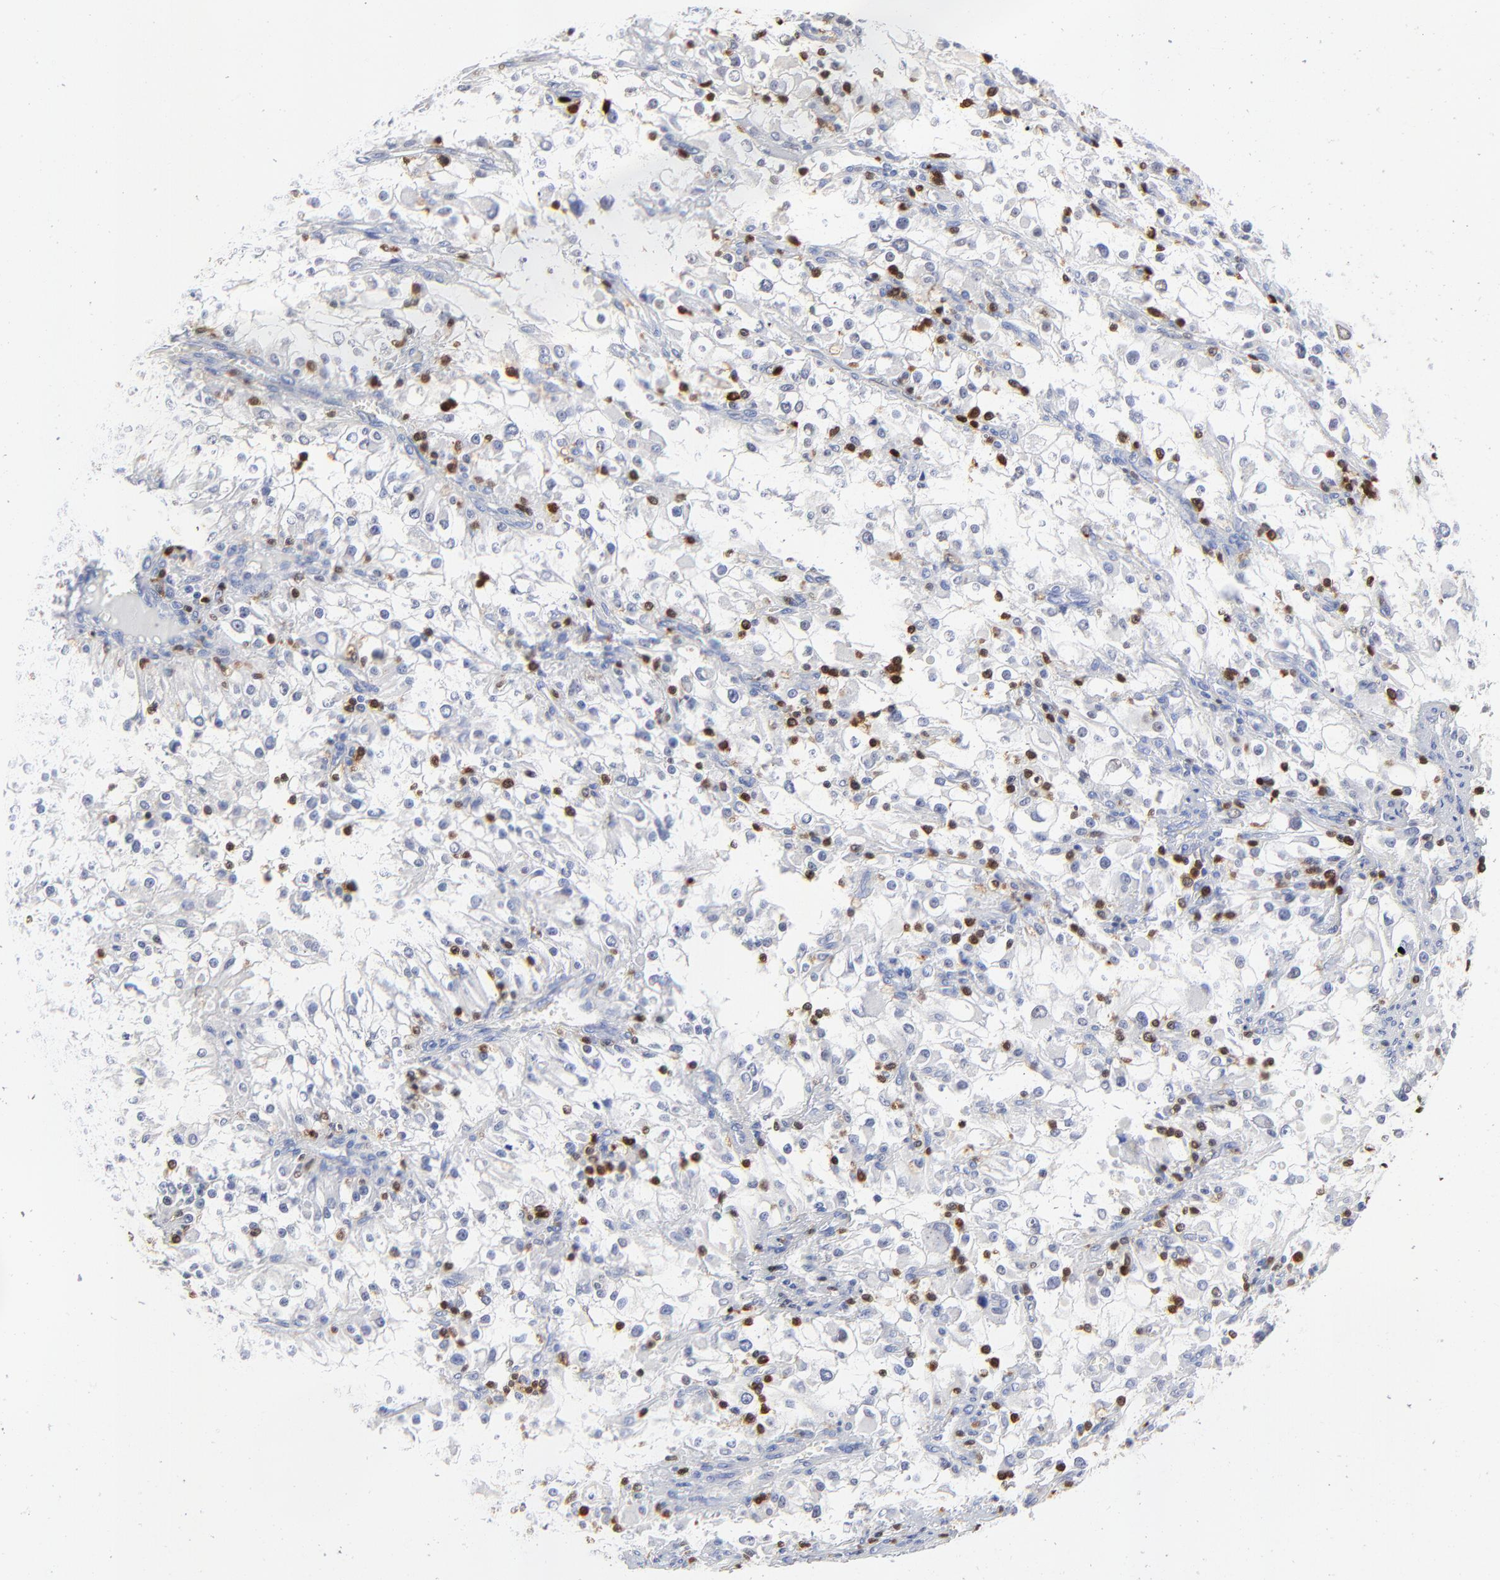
{"staining": {"intensity": "negative", "quantity": "none", "location": "none"}, "tissue": "renal cancer", "cell_type": "Tumor cells", "image_type": "cancer", "snomed": [{"axis": "morphology", "description": "Adenocarcinoma, NOS"}, {"axis": "topography", "description": "Kidney"}], "caption": "This is a micrograph of immunohistochemistry staining of renal adenocarcinoma, which shows no expression in tumor cells.", "gene": "ZAP70", "patient": {"sex": "female", "age": 52}}